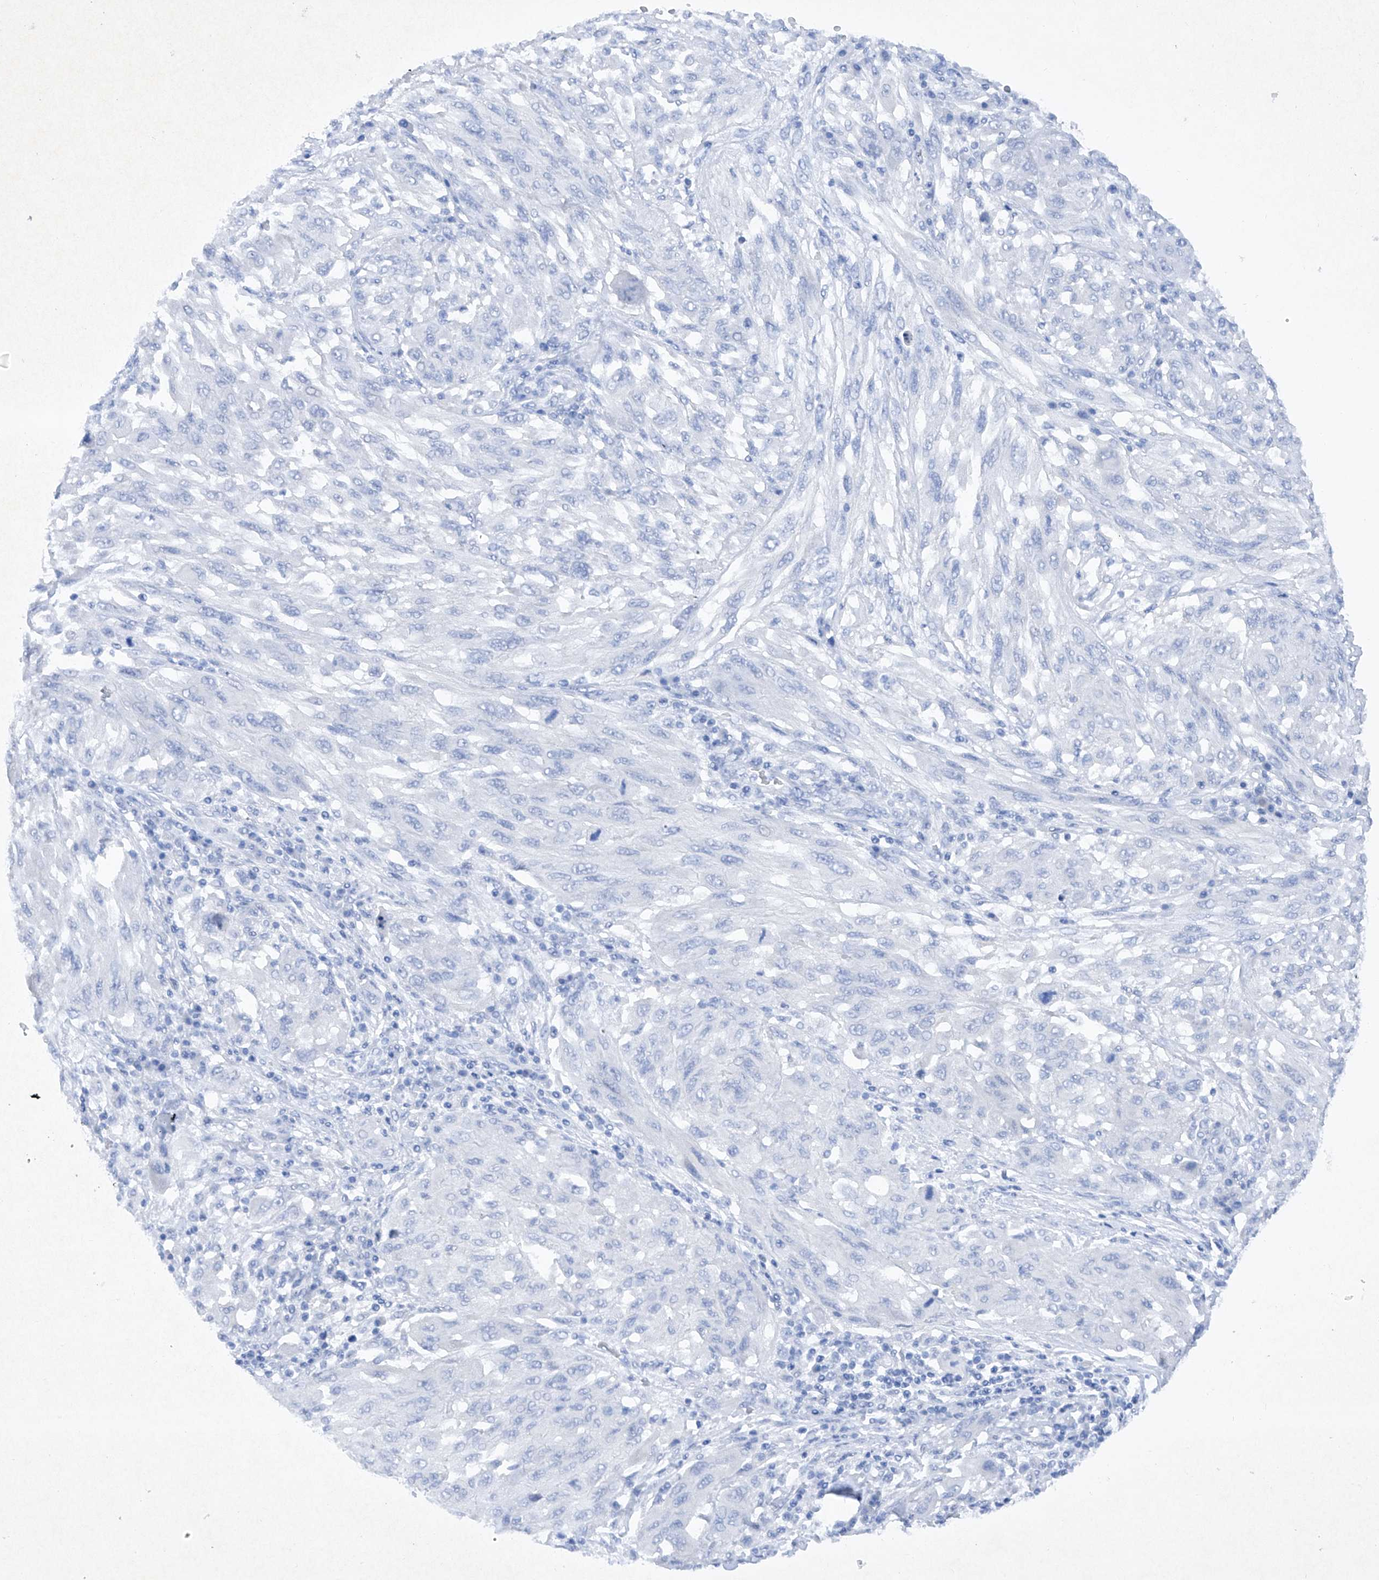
{"staining": {"intensity": "negative", "quantity": "none", "location": "none"}, "tissue": "melanoma", "cell_type": "Tumor cells", "image_type": "cancer", "snomed": [{"axis": "morphology", "description": "Malignant melanoma, NOS"}, {"axis": "topography", "description": "Skin"}], "caption": "Immunohistochemistry of malignant melanoma reveals no expression in tumor cells.", "gene": "BARX2", "patient": {"sex": "female", "age": 91}}